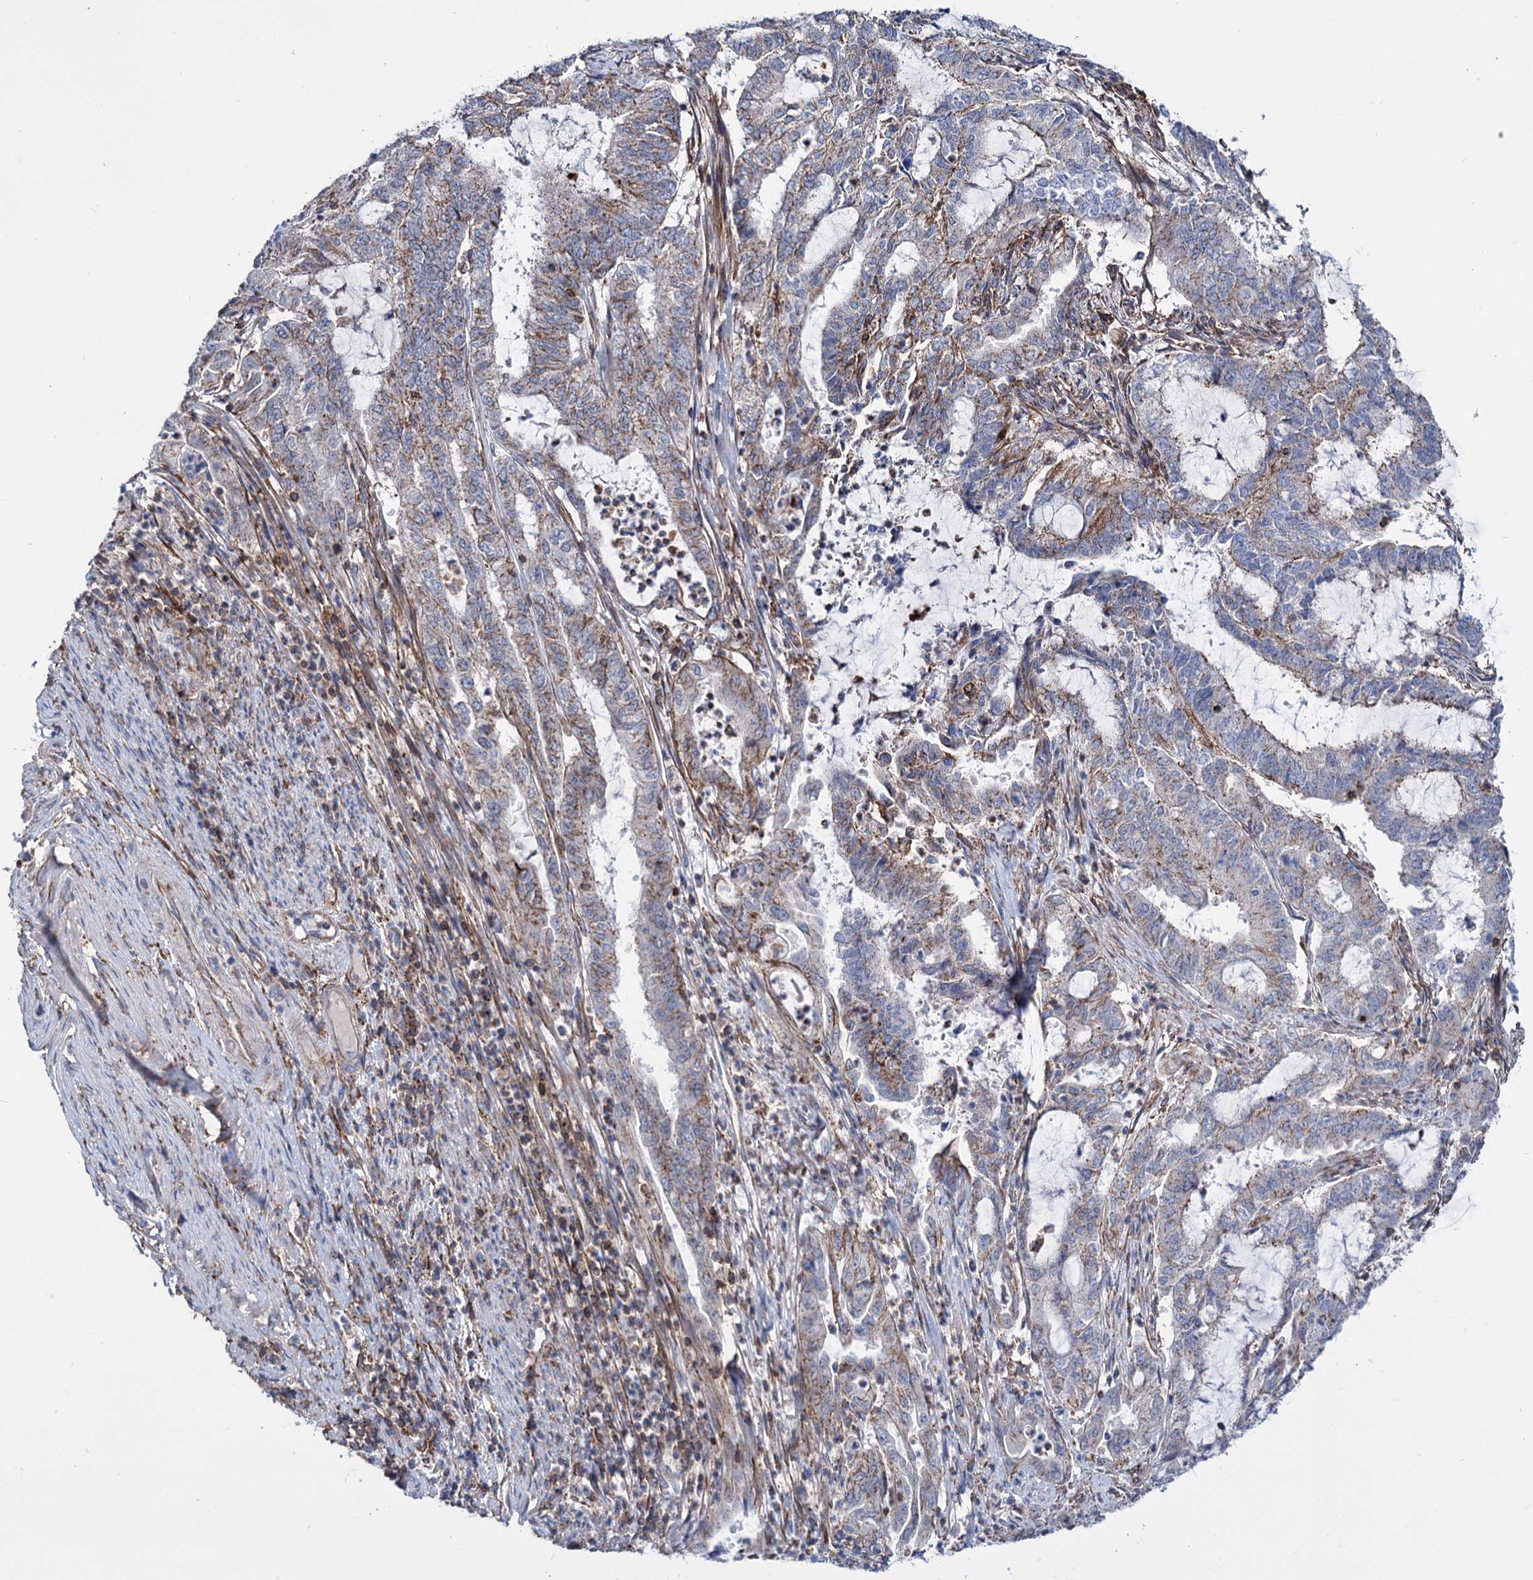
{"staining": {"intensity": "weak", "quantity": "25%-75%", "location": "cytoplasmic/membranous"}, "tissue": "endometrial cancer", "cell_type": "Tumor cells", "image_type": "cancer", "snomed": [{"axis": "morphology", "description": "Adenocarcinoma, NOS"}, {"axis": "topography", "description": "Endometrium"}], "caption": "DAB (3,3'-diaminobenzidine) immunohistochemical staining of human endometrial cancer shows weak cytoplasmic/membranous protein expression in about 25%-75% of tumor cells.", "gene": "DEF6", "patient": {"sex": "female", "age": 51}}